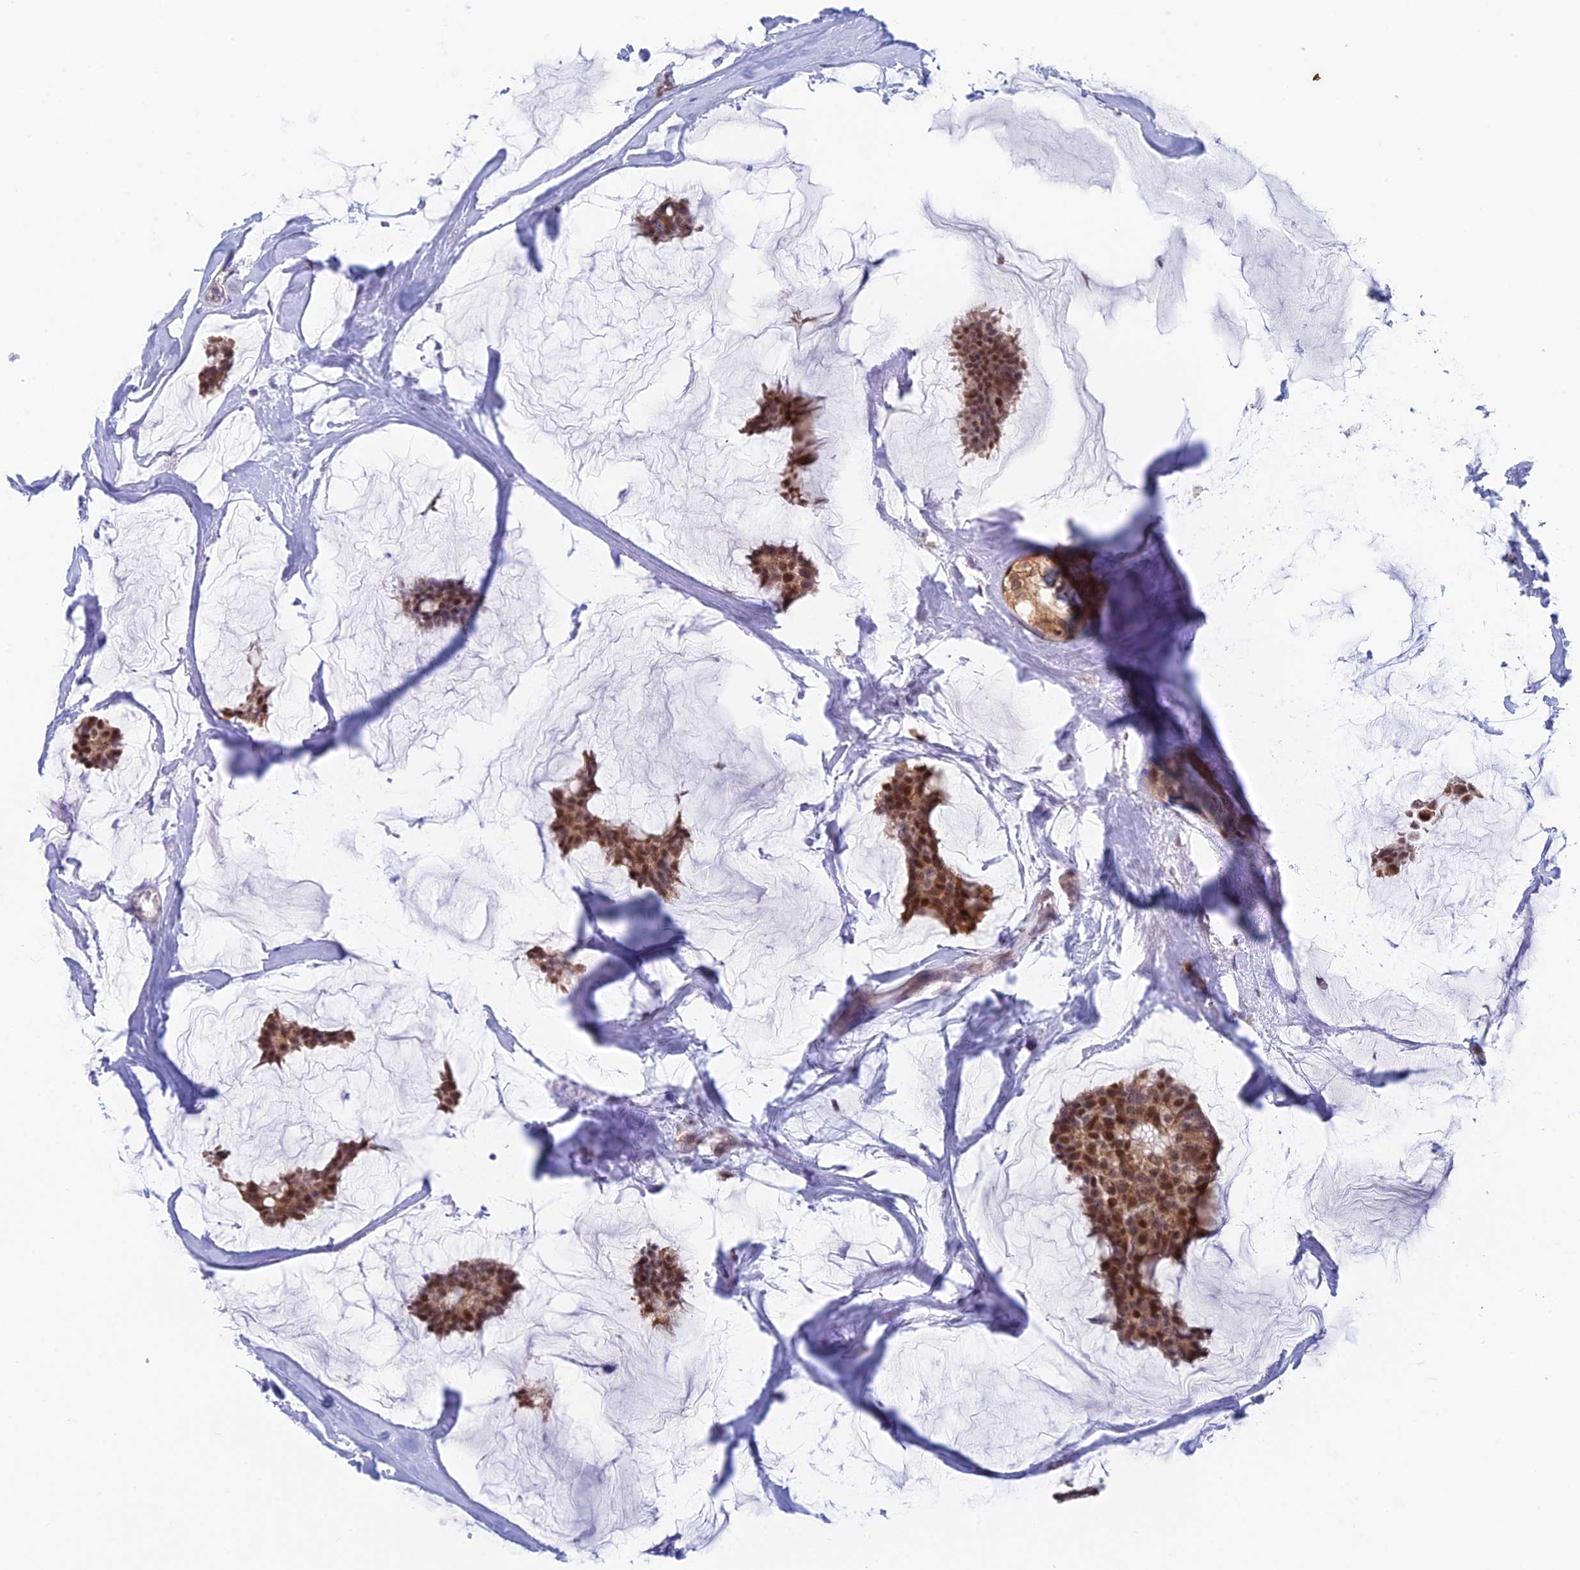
{"staining": {"intensity": "moderate", "quantity": ">75%", "location": "nuclear"}, "tissue": "breast cancer", "cell_type": "Tumor cells", "image_type": "cancer", "snomed": [{"axis": "morphology", "description": "Duct carcinoma"}, {"axis": "topography", "description": "Breast"}], "caption": "The image exhibits staining of breast cancer, revealing moderate nuclear protein positivity (brown color) within tumor cells.", "gene": "MRPL17", "patient": {"sex": "female", "age": 93}}